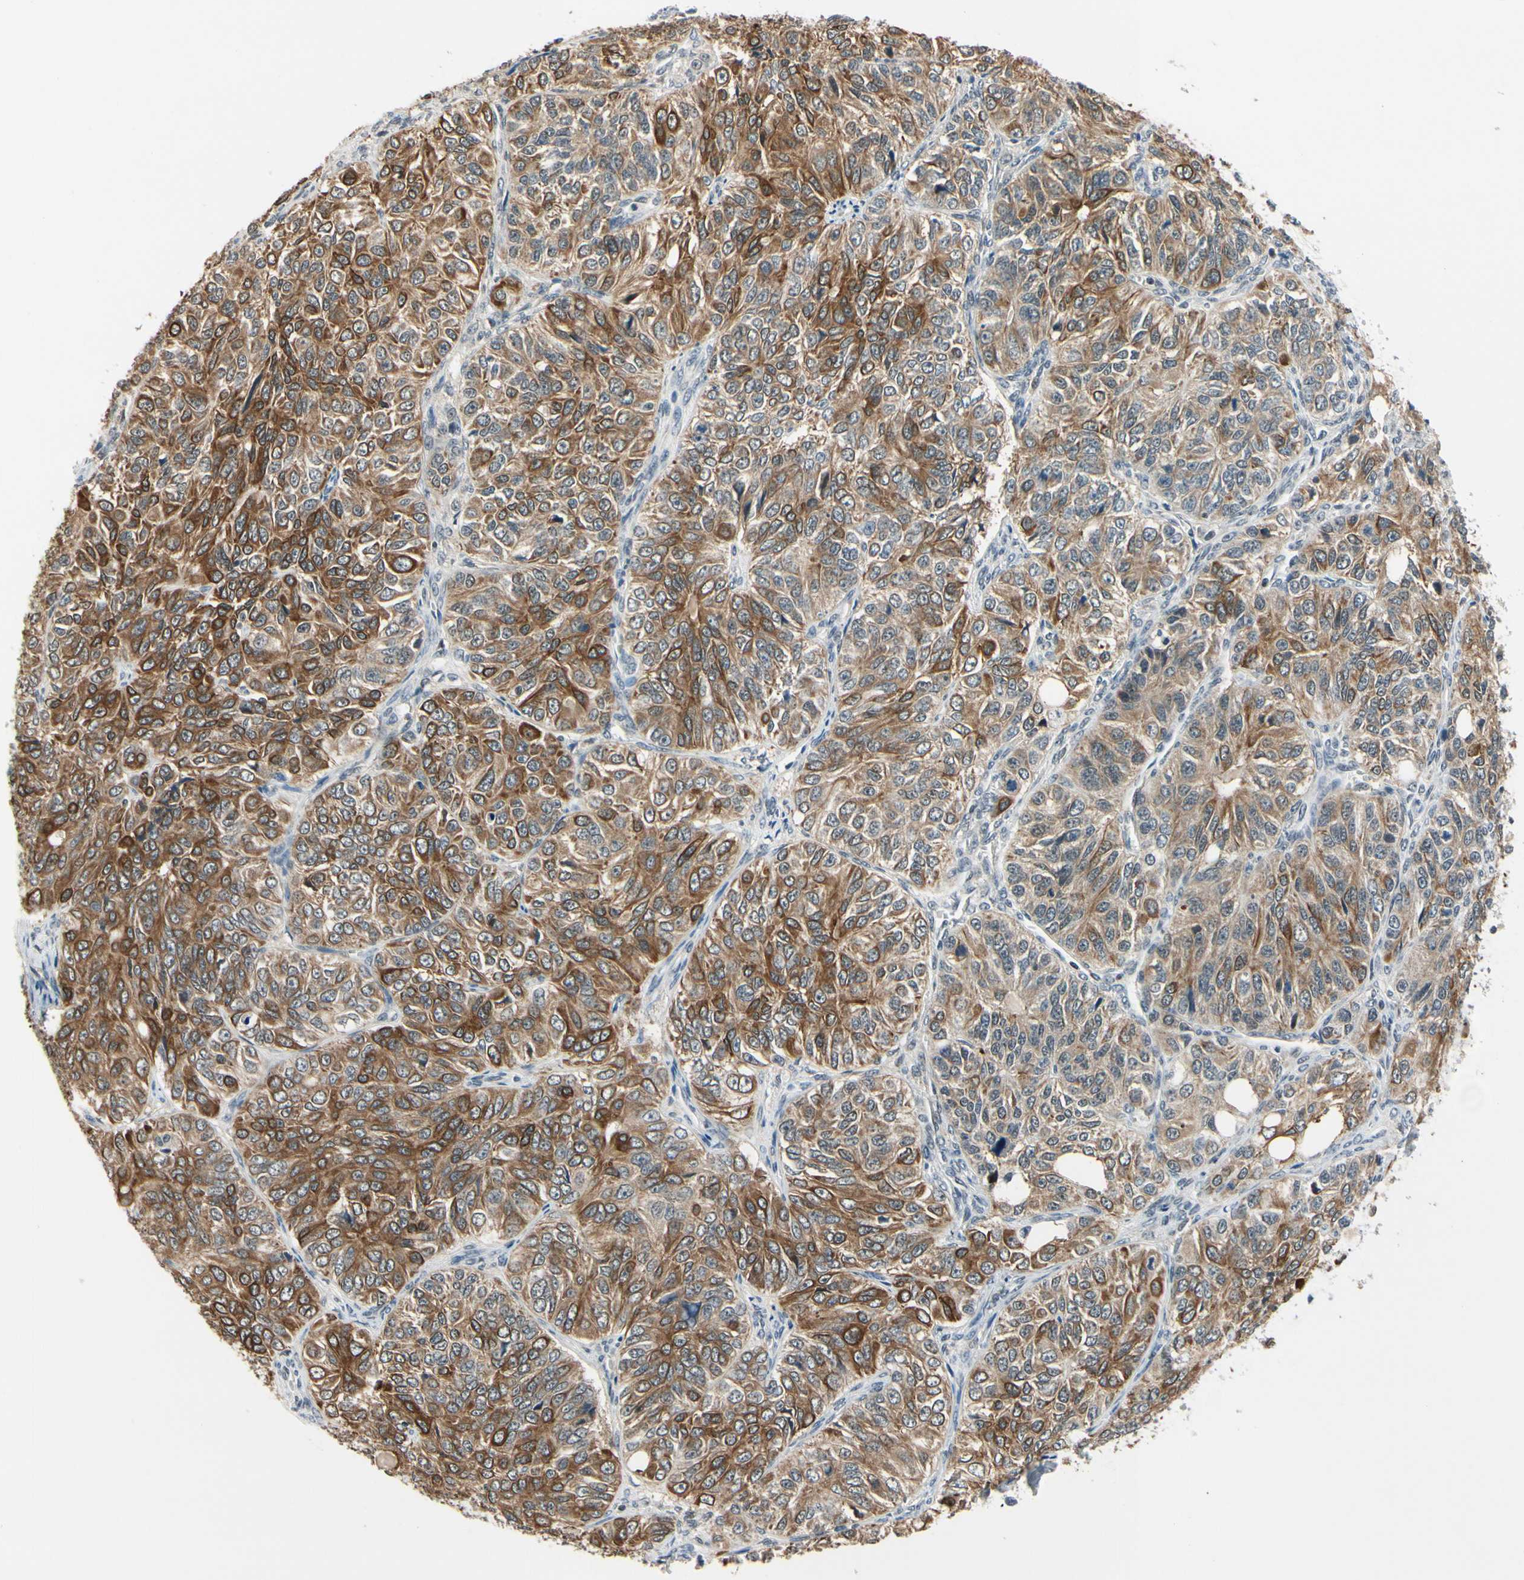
{"staining": {"intensity": "strong", "quantity": ">75%", "location": "cytoplasmic/membranous"}, "tissue": "ovarian cancer", "cell_type": "Tumor cells", "image_type": "cancer", "snomed": [{"axis": "morphology", "description": "Carcinoma, endometroid"}, {"axis": "topography", "description": "Ovary"}], "caption": "Ovarian endometroid carcinoma stained for a protein shows strong cytoplasmic/membranous positivity in tumor cells. The staining was performed using DAB to visualize the protein expression in brown, while the nuclei were stained in blue with hematoxylin (Magnification: 20x).", "gene": "TAF12", "patient": {"sex": "female", "age": 51}}